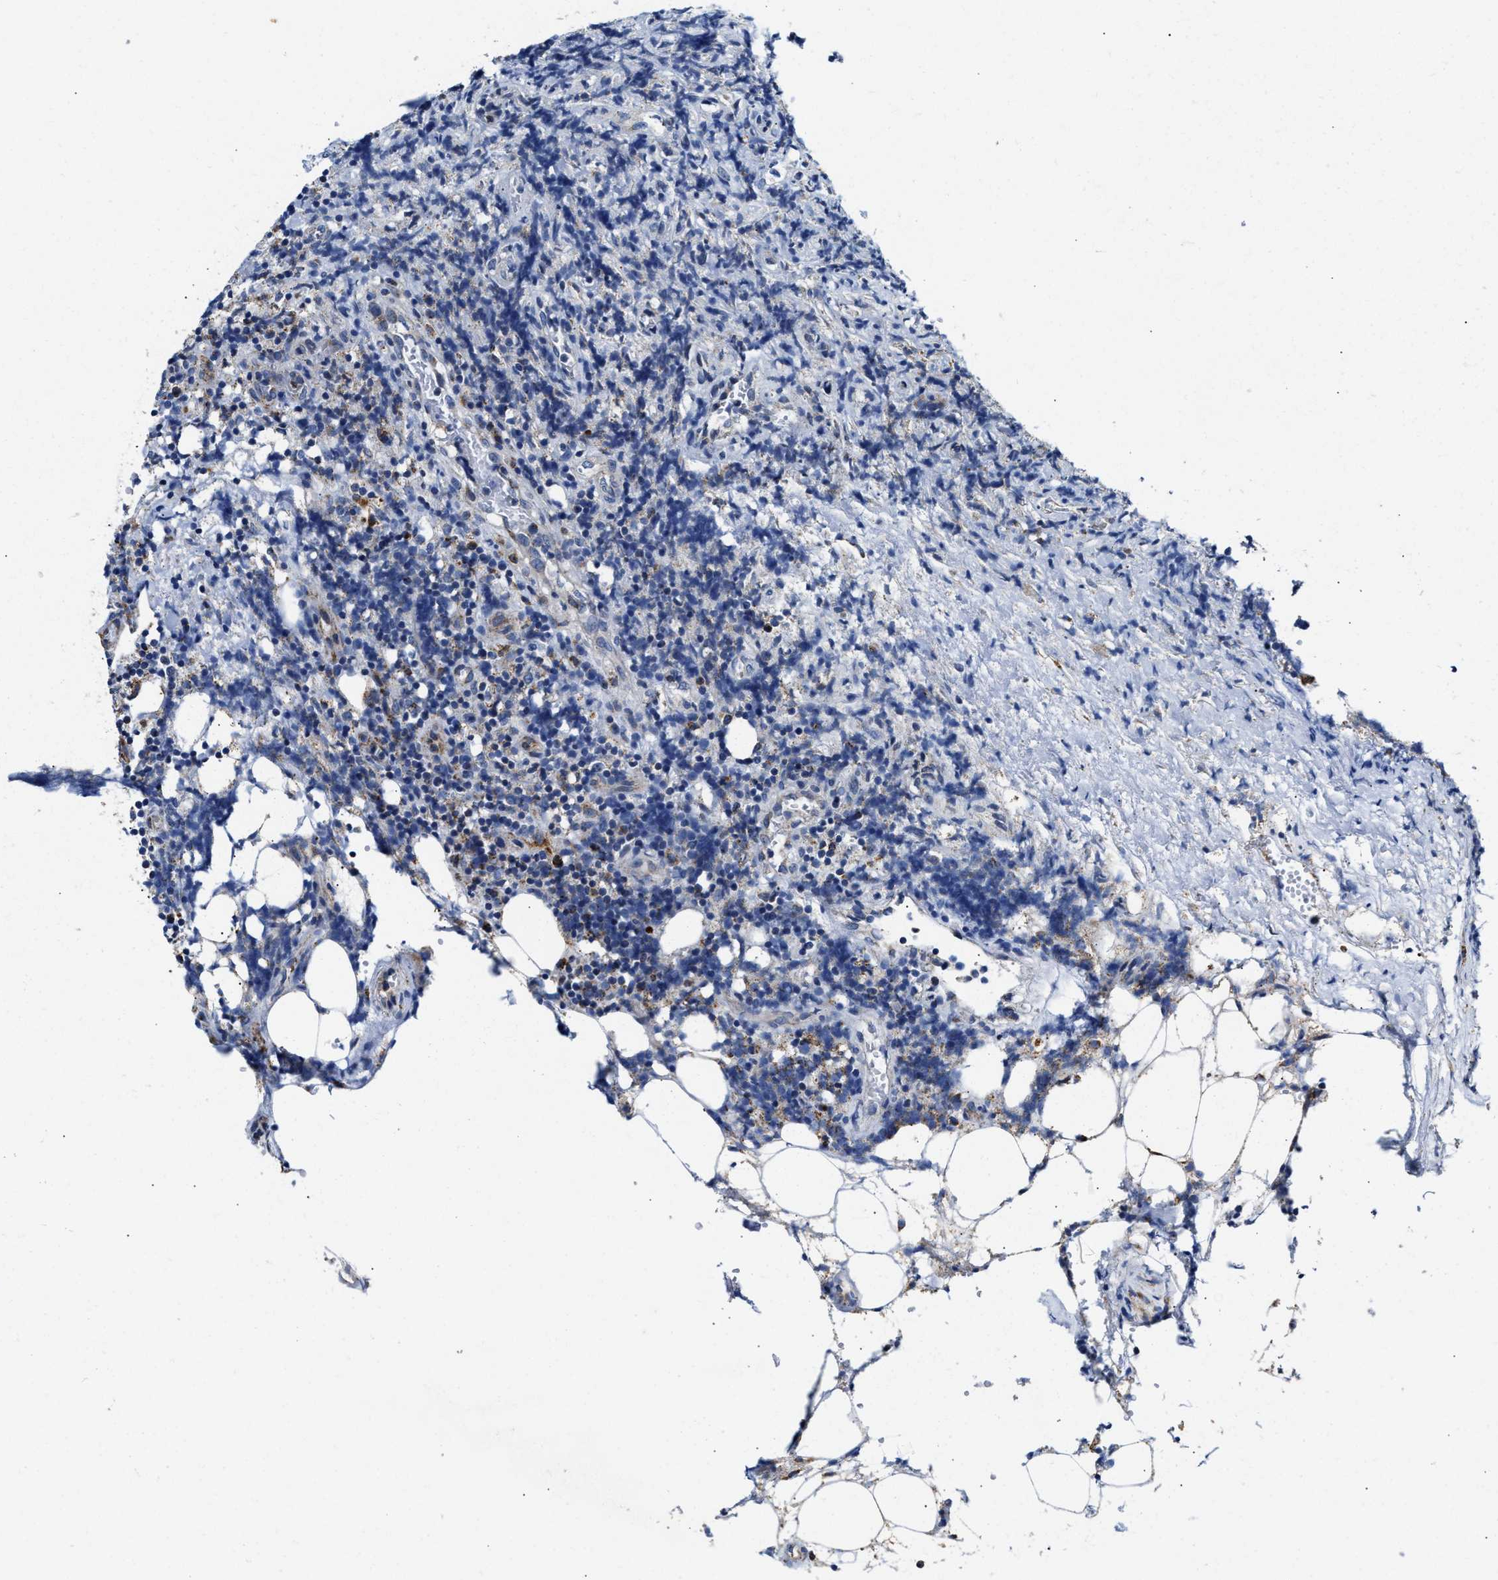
{"staining": {"intensity": "negative", "quantity": "none", "location": "none"}, "tissue": "lymphoma", "cell_type": "Tumor cells", "image_type": "cancer", "snomed": [{"axis": "morphology", "description": "Malignant lymphoma, non-Hodgkin's type, High grade"}, {"axis": "topography", "description": "Lymph node"}], "caption": "Tumor cells are negative for brown protein staining in lymphoma.", "gene": "ACADVL", "patient": {"sex": "female", "age": 76}}